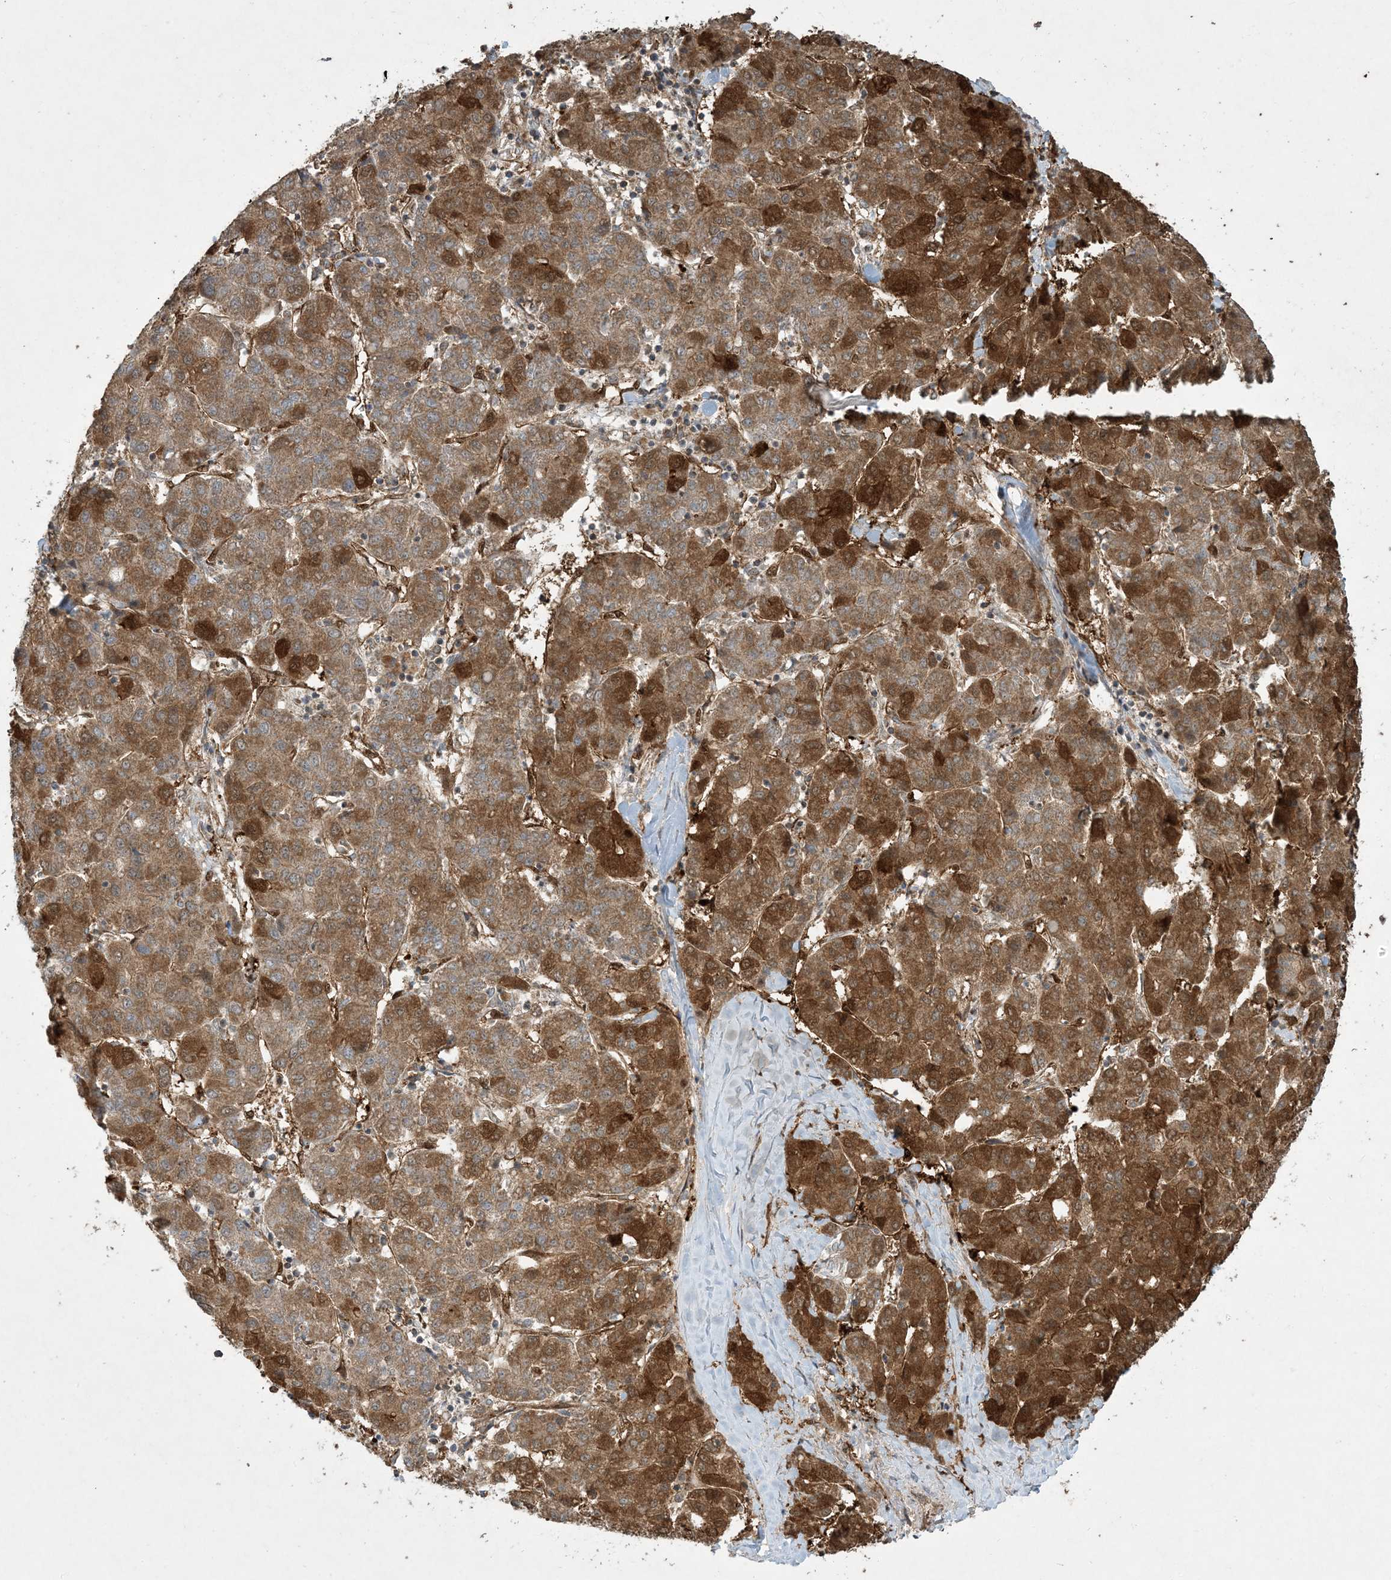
{"staining": {"intensity": "moderate", "quantity": ">75%", "location": "cytoplasmic/membranous"}, "tissue": "liver cancer", "cell_type": "Tumor cells", "image_type": "cancer", "snomed": [{"axis": "morphology", "description": "Carcinoma, Hepatocellular, NOS"}, {"axis": "topography", "description": "Liver"}], "caption": "An immunohistochemistry photomicrograph of neoplastic tissue is shown. Protein staining in brown highlights moderate cytoplasmic/membranous positivity in hepatocellular carcinoma (liver) within tumor cells. The staining is performed using DAB brown chromogen to label protein expression. The nuclei are counter-stained blue using hematoxylin.", "gene": "PPM1F", "patient": {"sex": "male", "age": 65}}